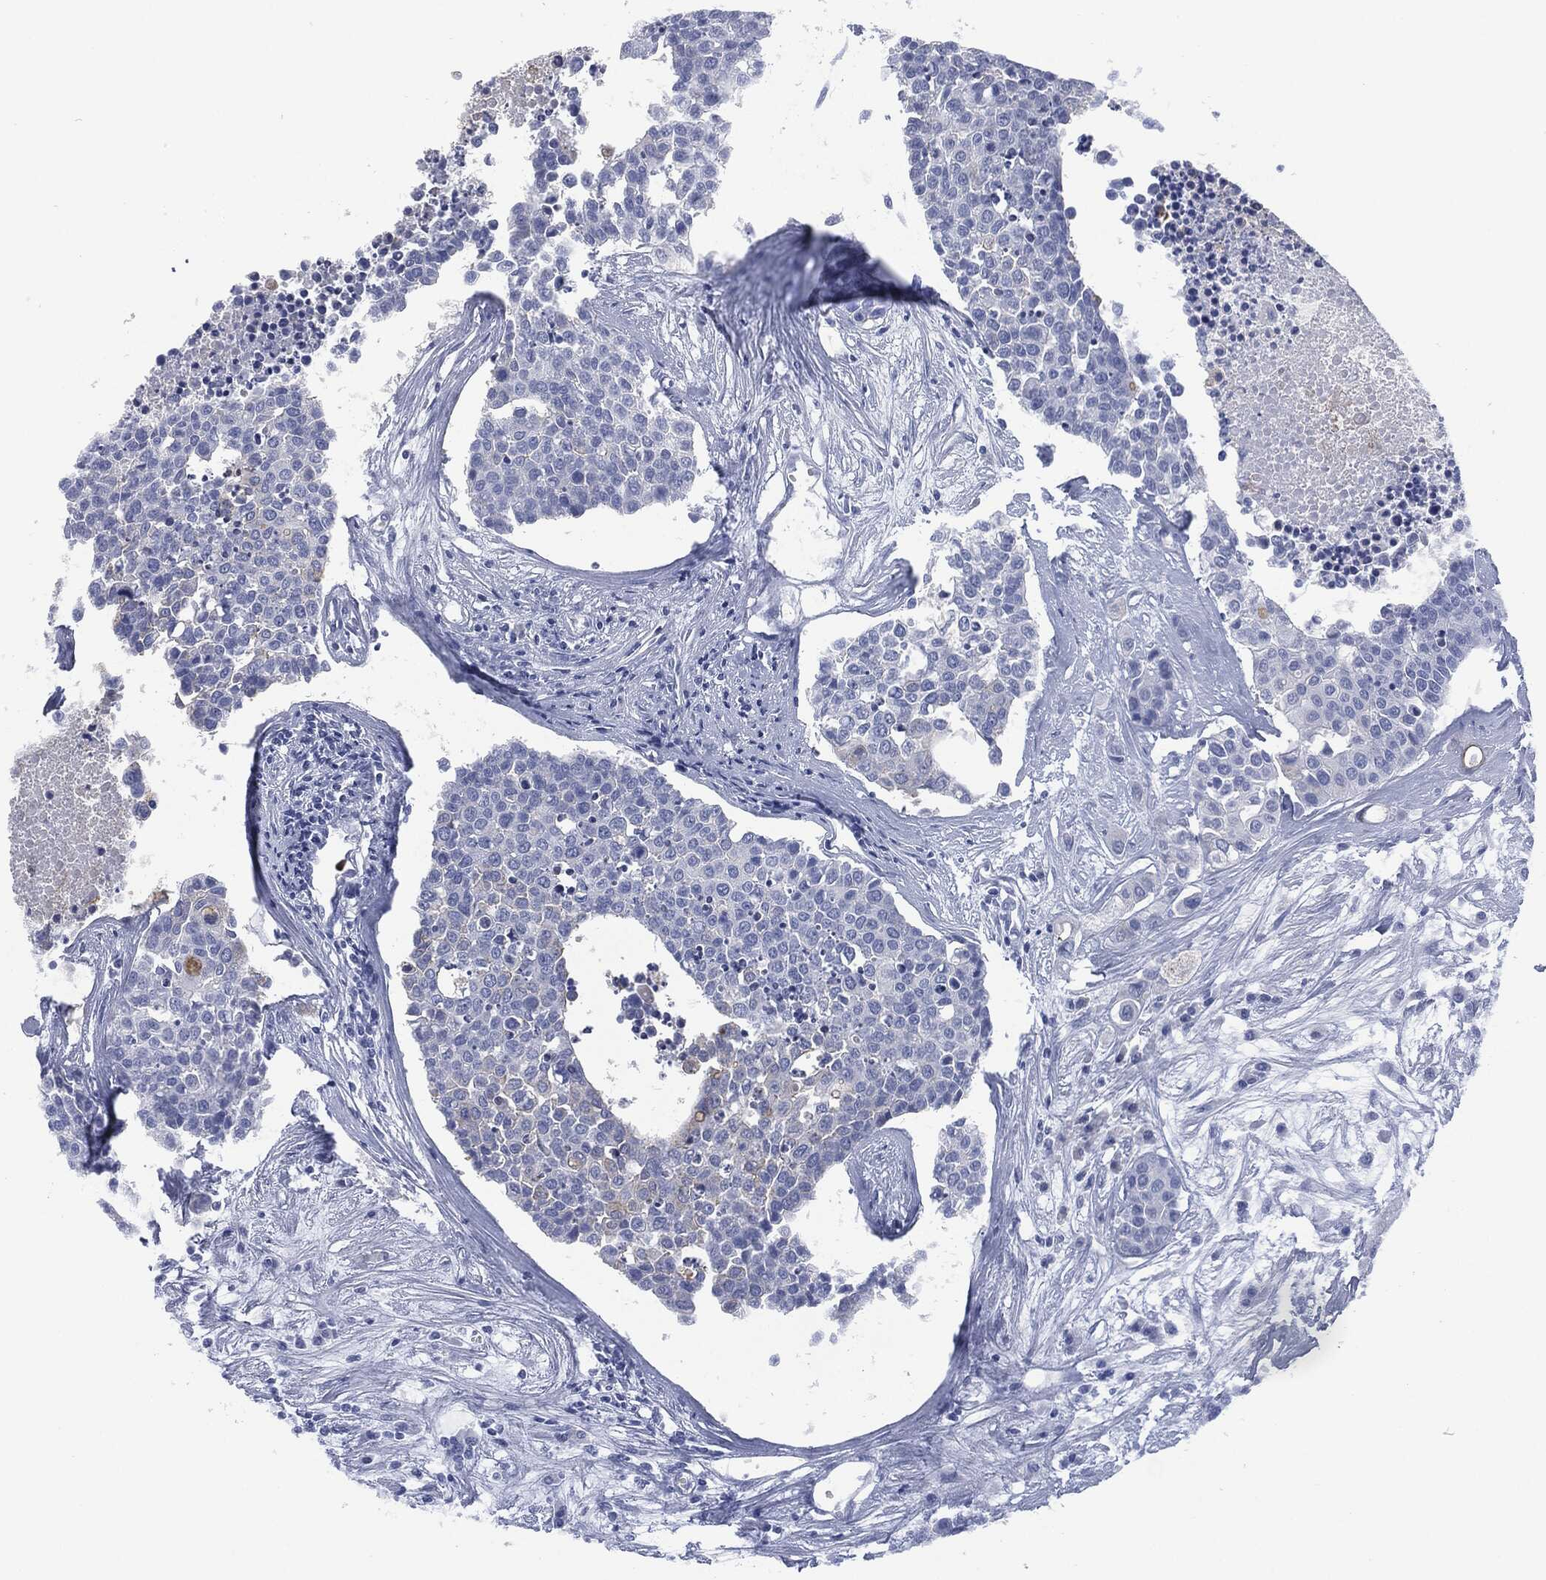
{"staining": {"intensity": "negative", "quantity": "none", "location": "none"}, "tissue": "carcinoid", "cell_type": "Tumor cells", "image_type": "cancer", "snomed": [{"axis": "morphology", "description": "Carcinoid, malignant, NOS"}, {"axis": "topography", "description": "Colon"}], "caption": "Tumor cells are negative for protein expression in human carcinoid. (DAB (3,3'-diaminobenzidine) IHC, high magnification).", "gene": "CEACAM8", "patient": {"sex": "male", "age": 81}}